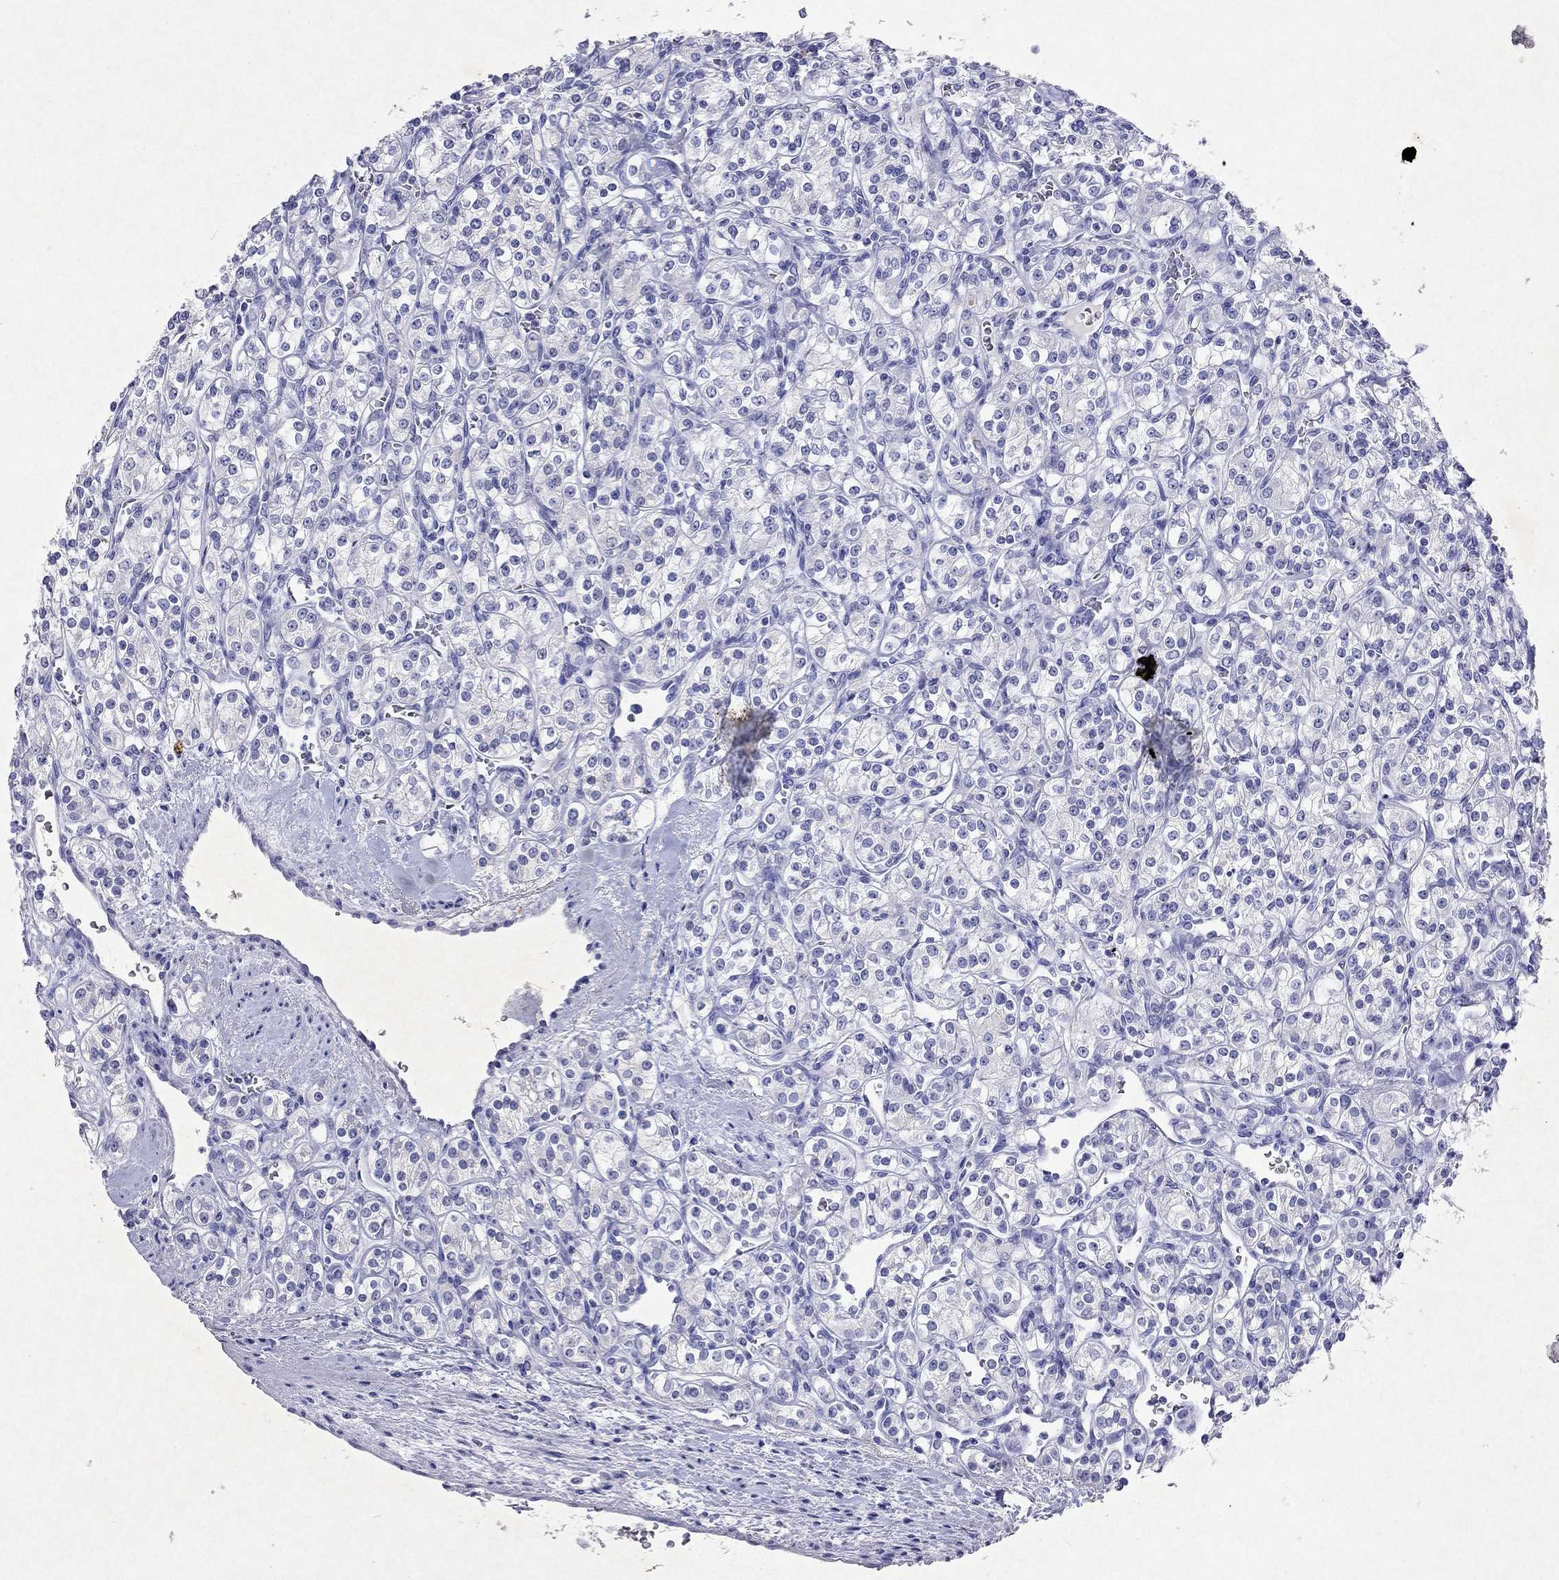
{"staining": {"intensity": "negative", "quantity": "none", "location": "none"}, "tissue": "renal cancer", "cell_type": "Tumor cells", "image_type": "cancer", "snomed": [{"axis": "morphology", "description": "Adenocarcinoma, NOS"}, {"axis": "topography", "description": "Kidney"}], "caption": "IHC micrograph of neoplastic tissue: human adenocarcinoma (renal) stained with DAB (3,3'-diaminobenzidine) reveals no significant protein staining in tumor cells.", "gene": "ARMC12", "patient": {"sex": "male", "age": 77}}